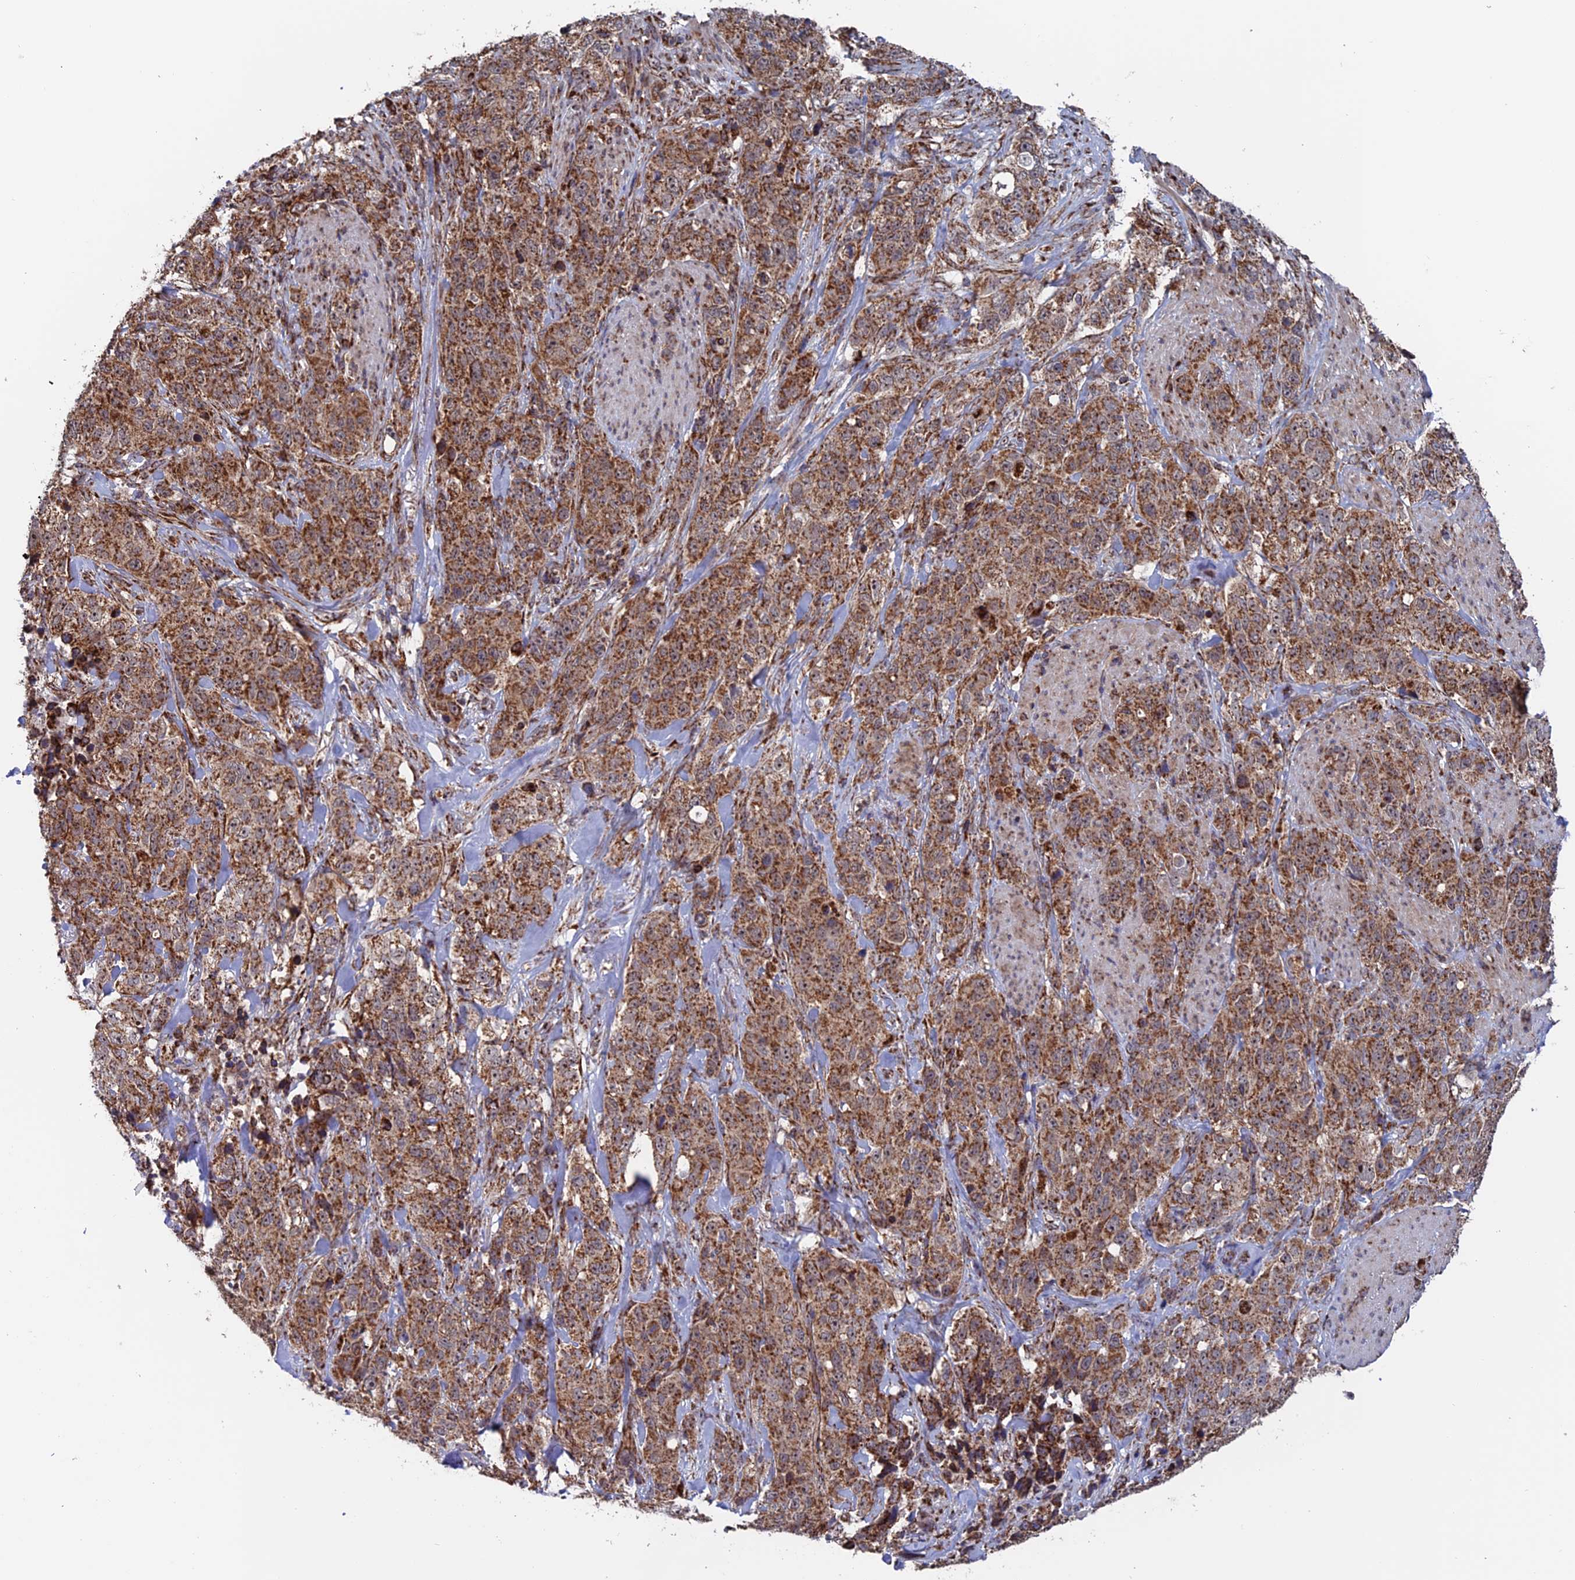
{"staining": {"intensity": "moderate", "quantity": ">75%", "location": "cytoplasmic/membranous"}, "tissue": "stomach cancer", "cell_type": "Tumor cells", "image_type": "cancer", "snomed": [{"axis": "morphology", "description": "Adenocarcinoma, NOS"}, {"axis": "topography", "description": "Stomach"}], "caption": "Protein analysis of stomach cancer (adenocarcinoma) tissue shows moderate cytoplasmic/membranous expression in approximately >75% of tumor cells.", "gene": "DTYMK", "patient": {"sex": "male", "age": 48}}